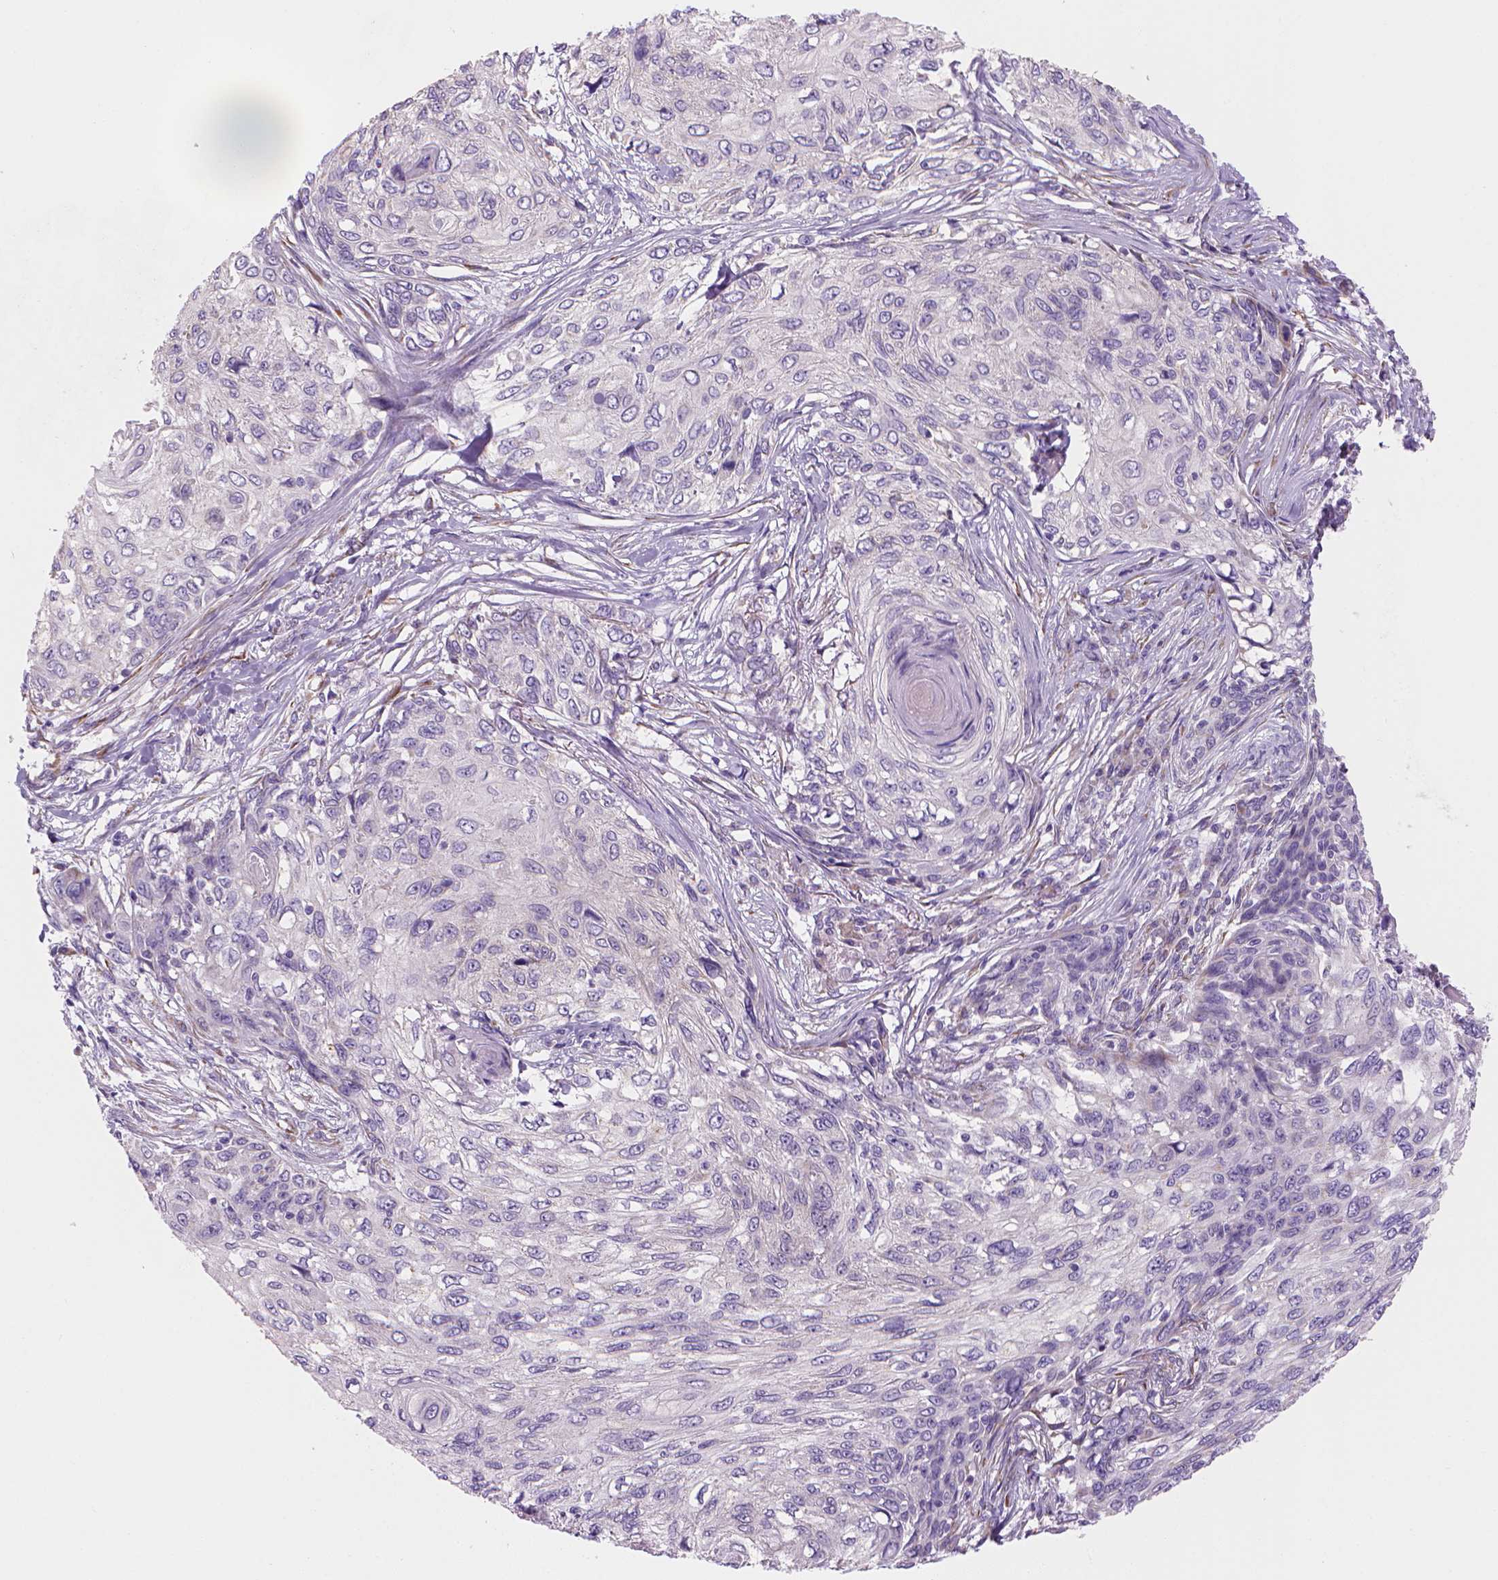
{"staining": {"intensity": "negative", "quantity": "none", "location": "none"}, "tissue": "skin cancer", "cell_type": "Tumor cells", "image_type": "cancer", "snomed": [{"axis": "morphology", "description": "Squamous cell carcinoma, NOS"}, {"axis": "topography", "description": "Skin"}], "caption": "Protein analysis of squamous cell carcinoma (skin) reveals no significant staining in tumor cells.", "gene": "CES2", "patient": {"sex": "male", "age": 92}}